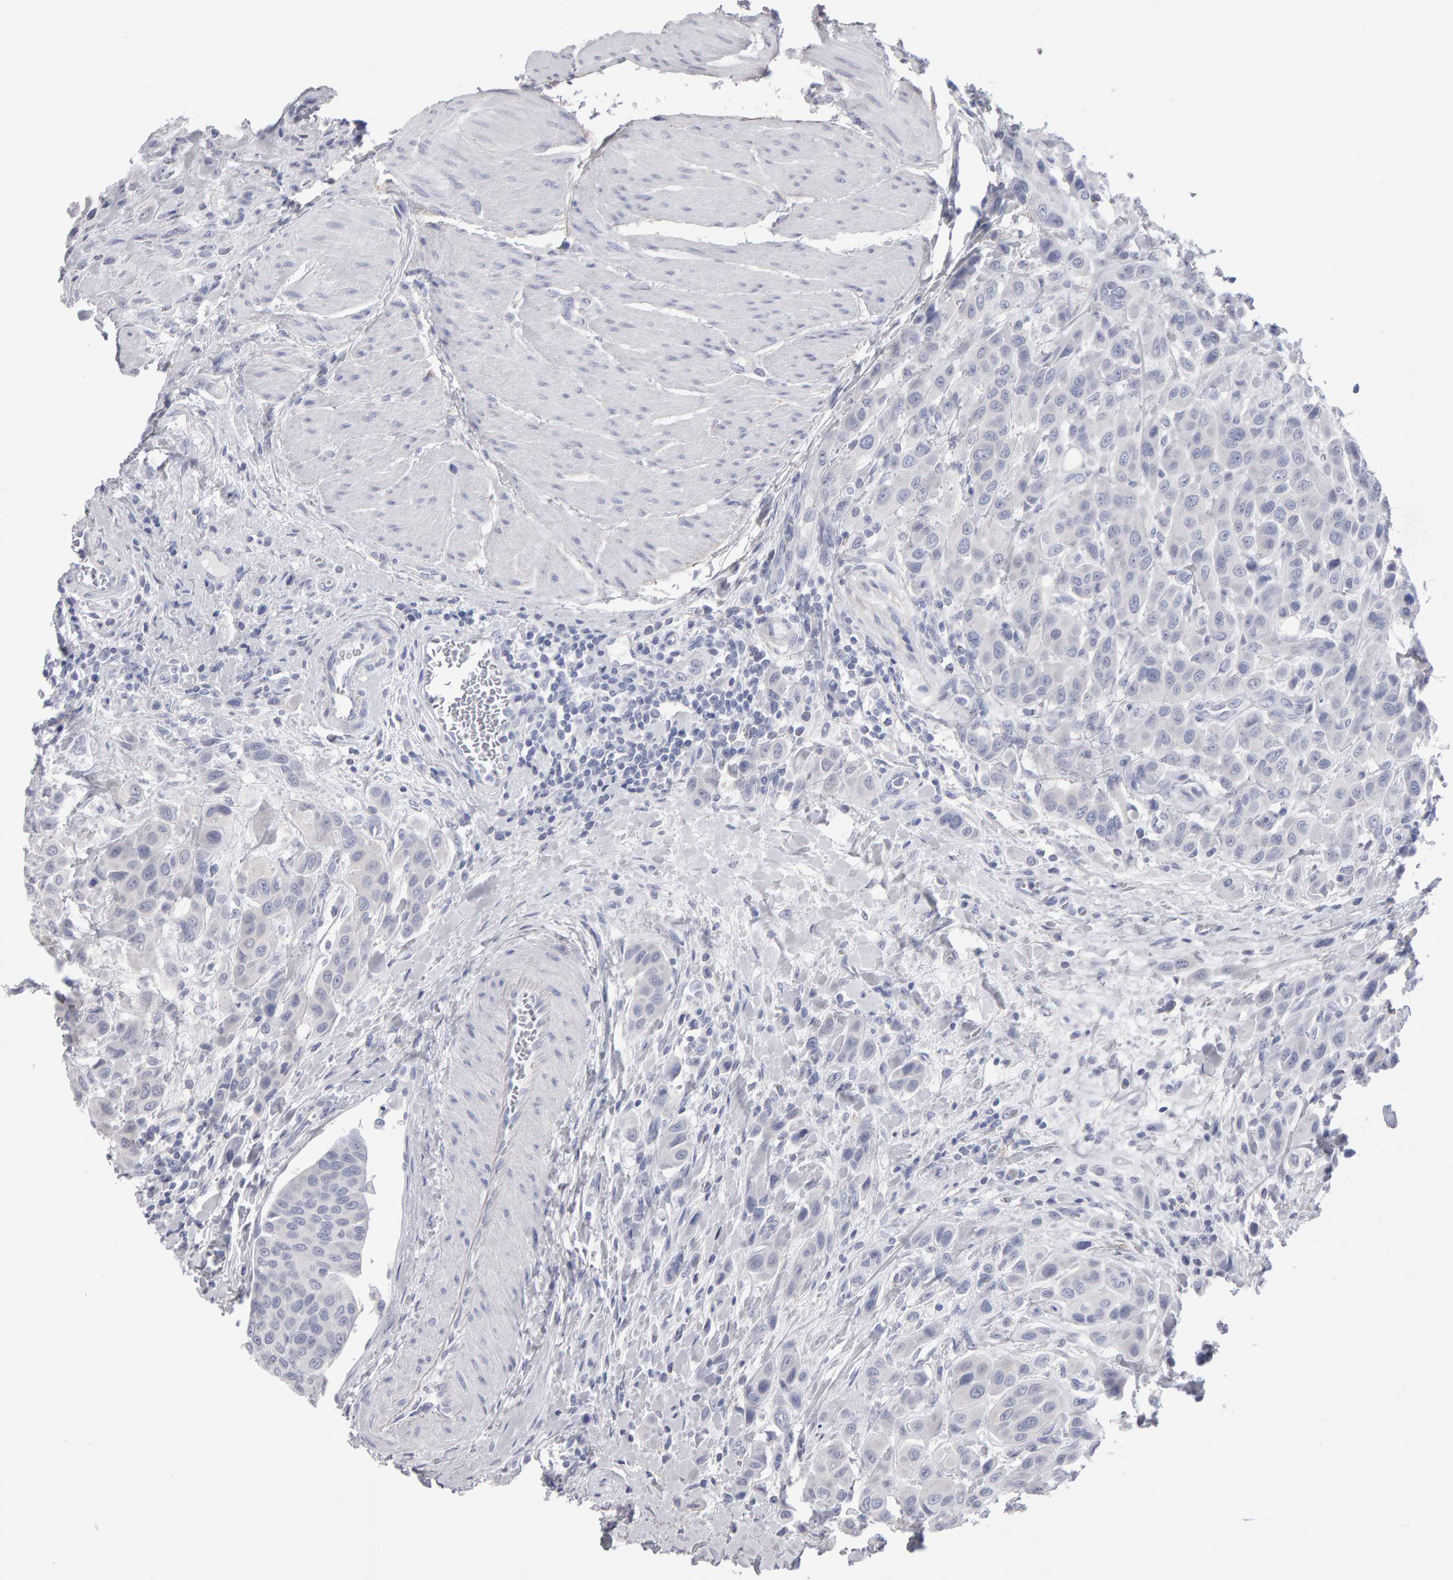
{"staining": {"intensity": "negative", "quantity": "none", "location": "none"}, "tissue": "urothelial cancer", "cell_type": "Tumor cells", "image_type": "cancer", "snomed": [{"axis": "morphology", "description": "Urothelial carcinoma, High grade"}, {"axis": "topography", "description": "Urinary bladder"}], "caption": "Urothelial cancer was stained to show a protein in brown. There is no significant staining in tumor cells. (DAB immunohistochemistry (IHC) visualized using brightfield microscopy, high magnification).", "gene": "NCDN", "patient": {"sex": "male", "age": 50}}